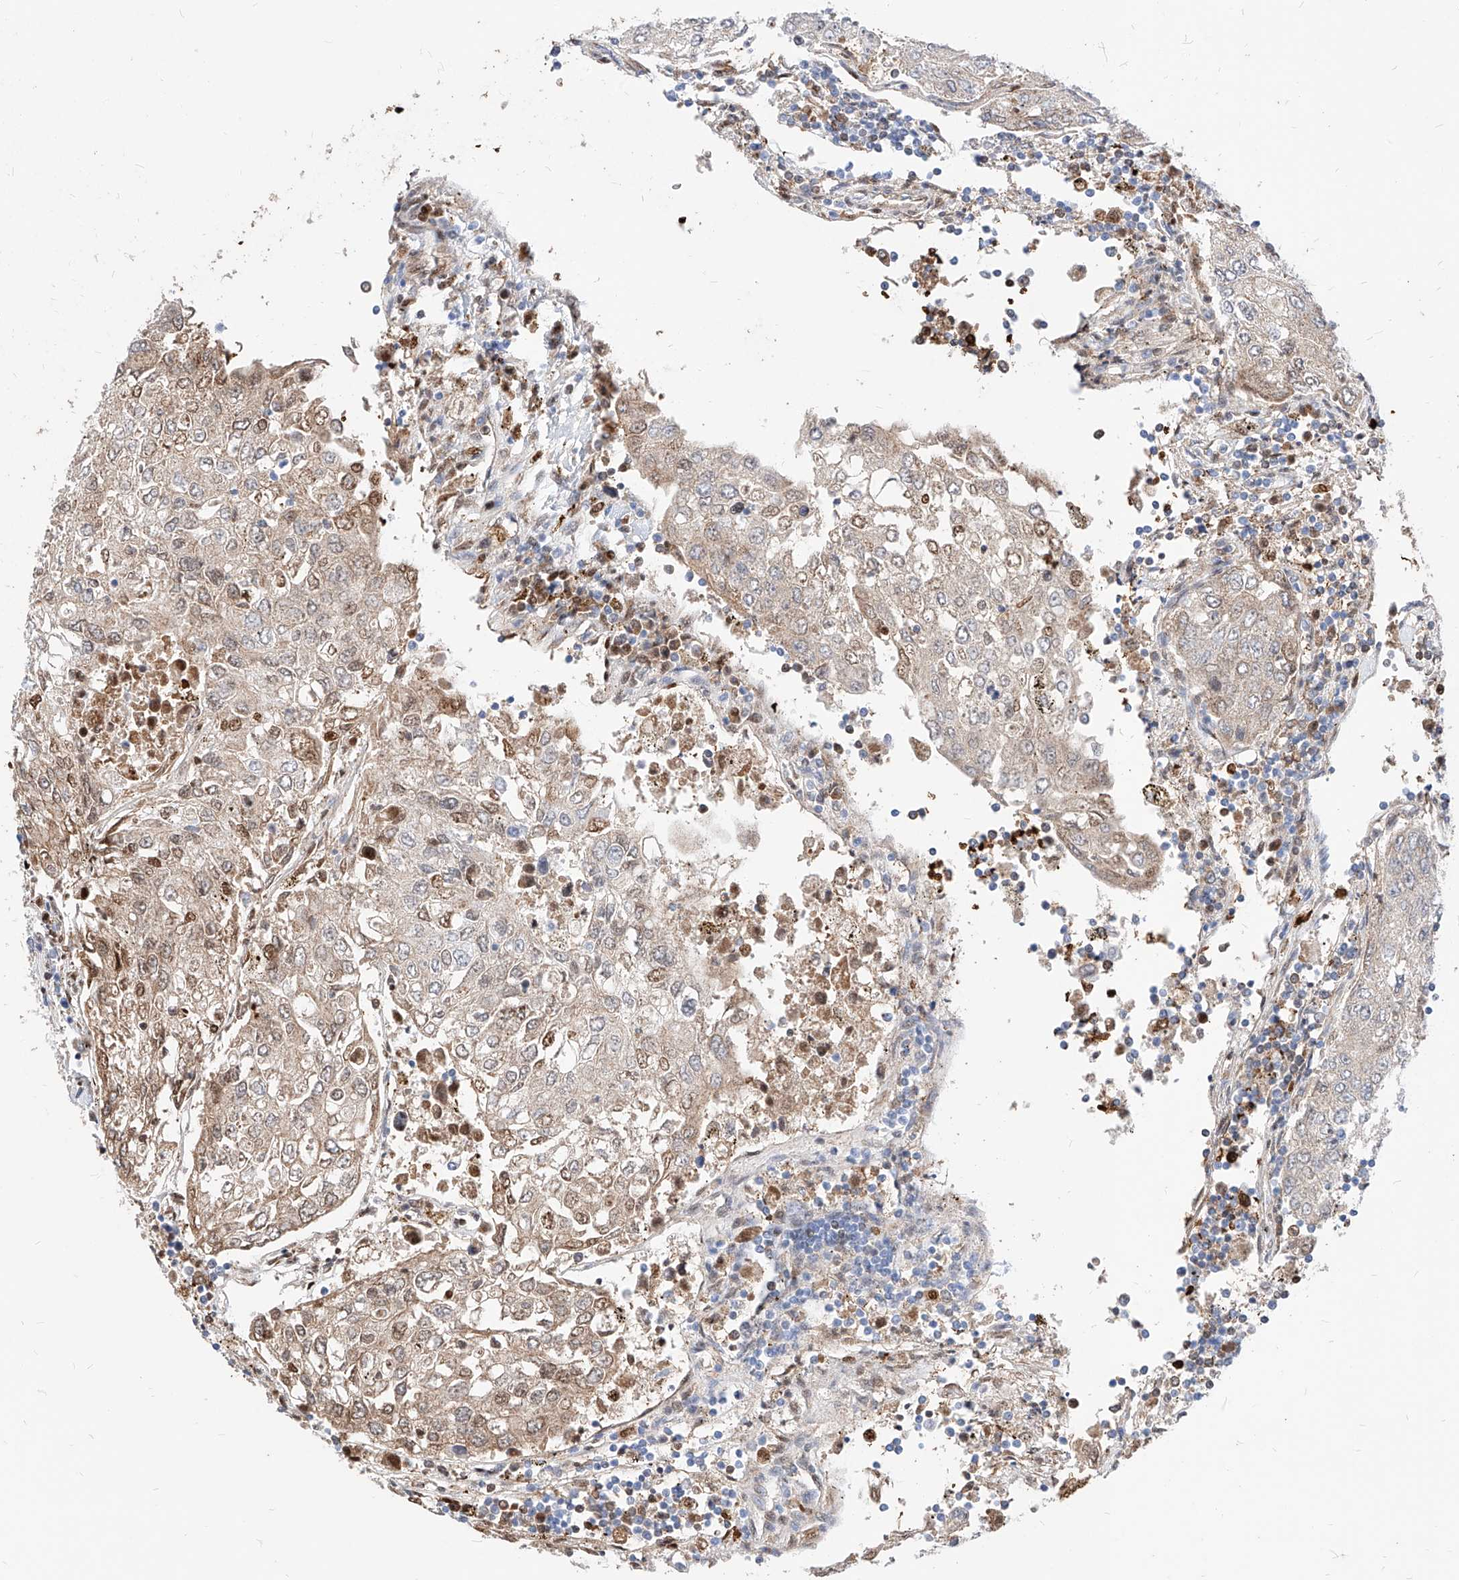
{"staining": {"intensity": "weak", "quantity": "25%-75%", "location": "cytoplasmic/membranous,nuclear"}, "tissue": "urothelial cancer", "cell_type": "Tumor cells", "image_type": "cancer", "snomed": [{"axis": "morphology", "description": "Urothelial carcinoma, High grade"}, {"axis": "topography", "description": "Lymph node"}, {"axis": "topography", "description": "Urinary bladder"}], "caption": "Immunohistochemical staining of human urothelial cancer demonstrates low levels of weak cytoplasmic/membranous and nuclear protein staining in approximately 25%-75% of tumor cells.", "gene": "ZFP42", "patient": {"sex": "male", "age": 51}}